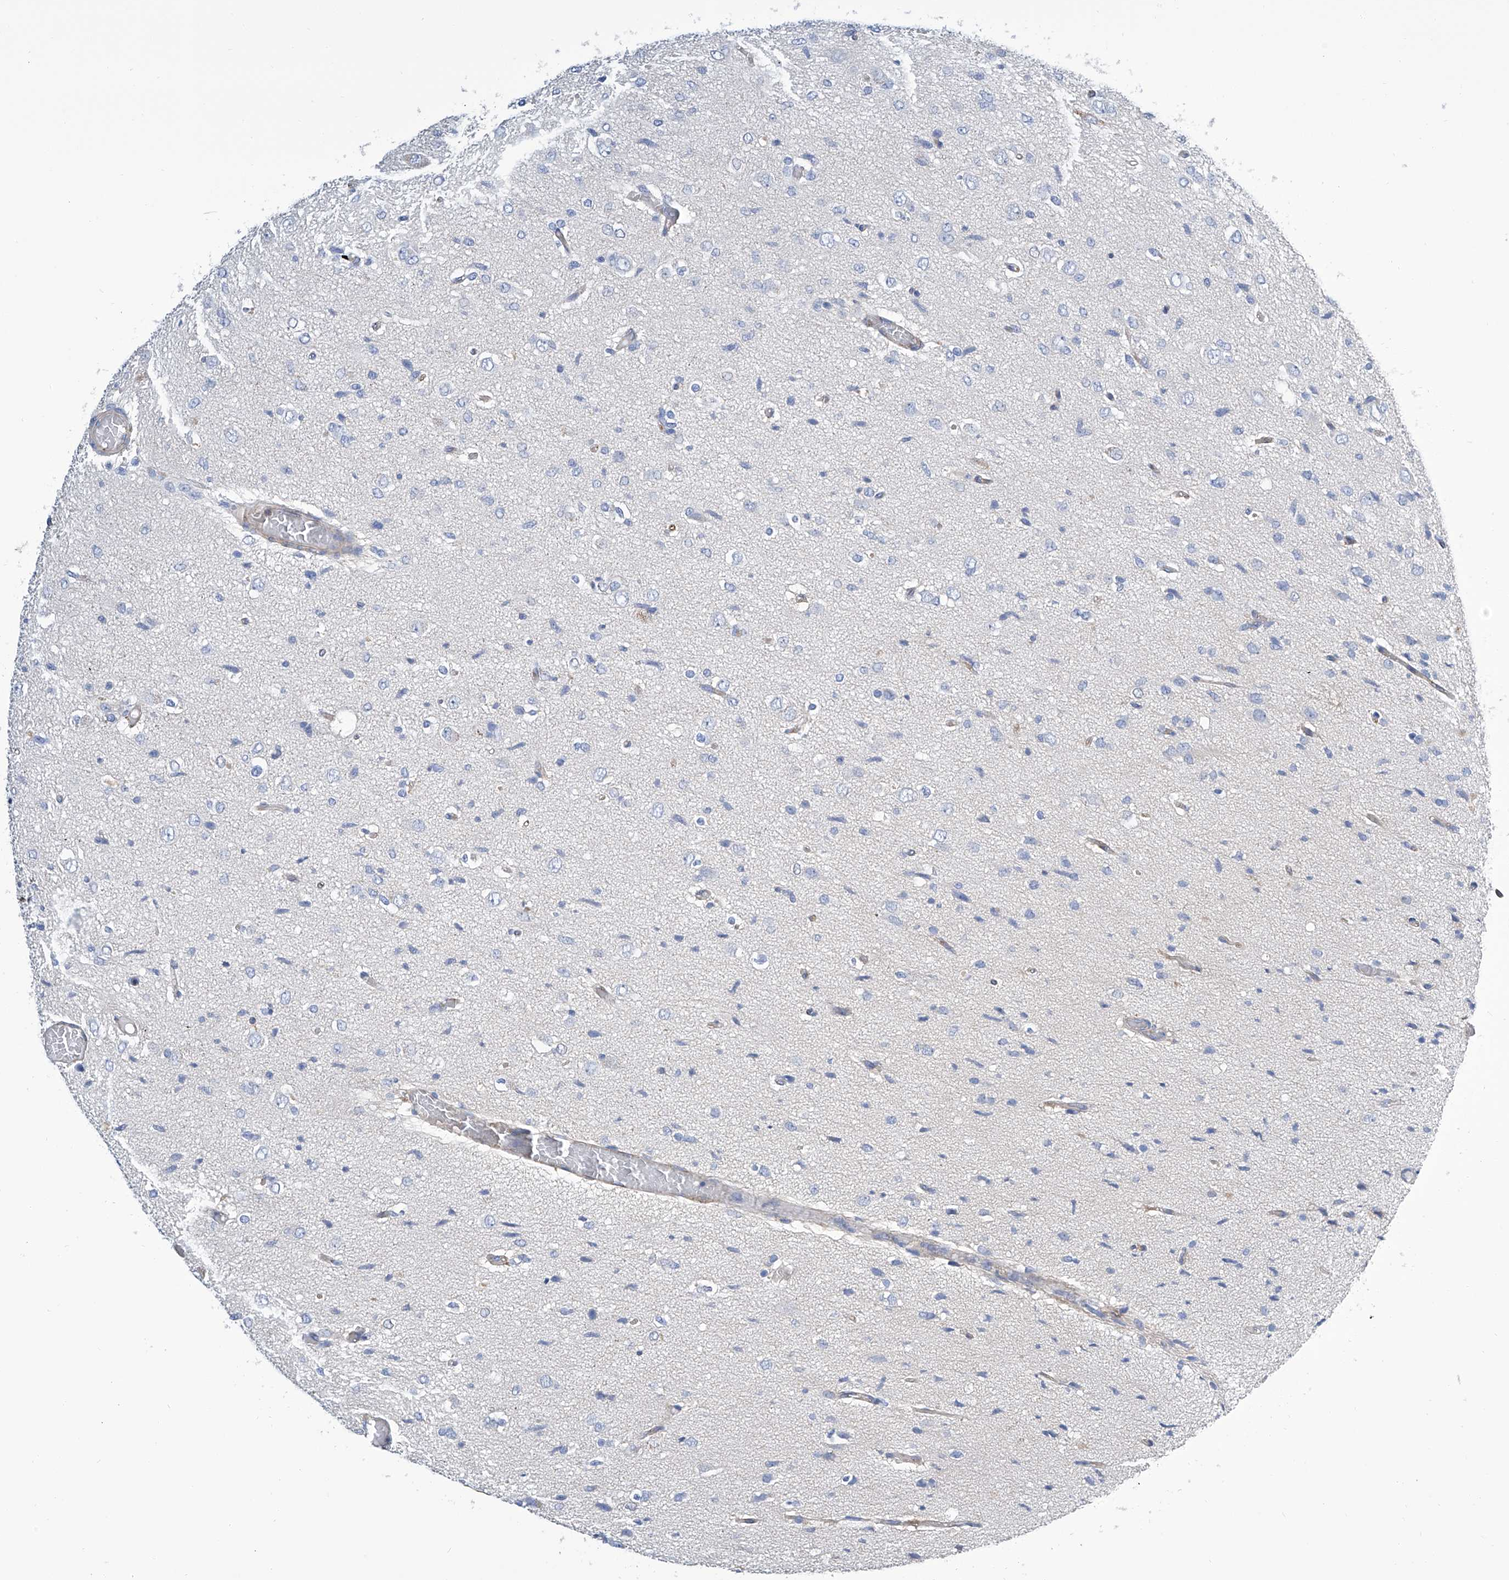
{"staining": {"intensity": "negative", "quantity": "none", "location": "none"}, "tissue": "glioma", "cell_type": "Tumor cells", "image_type": "cancer", "snomed": [{"axis": "morphology", "description": "Glioma, malignant, High grade"}, {"axis": "topography", "description": "Brain"}], "caption": "This photomicrograph is of glioma stained with immunohistochemistry to label a protein in brown with the nuclei are counter-stained blue. There is no positivity in tumor cells.", "gene": "GPT", "patient": {"sex": "female", "age": 59}}